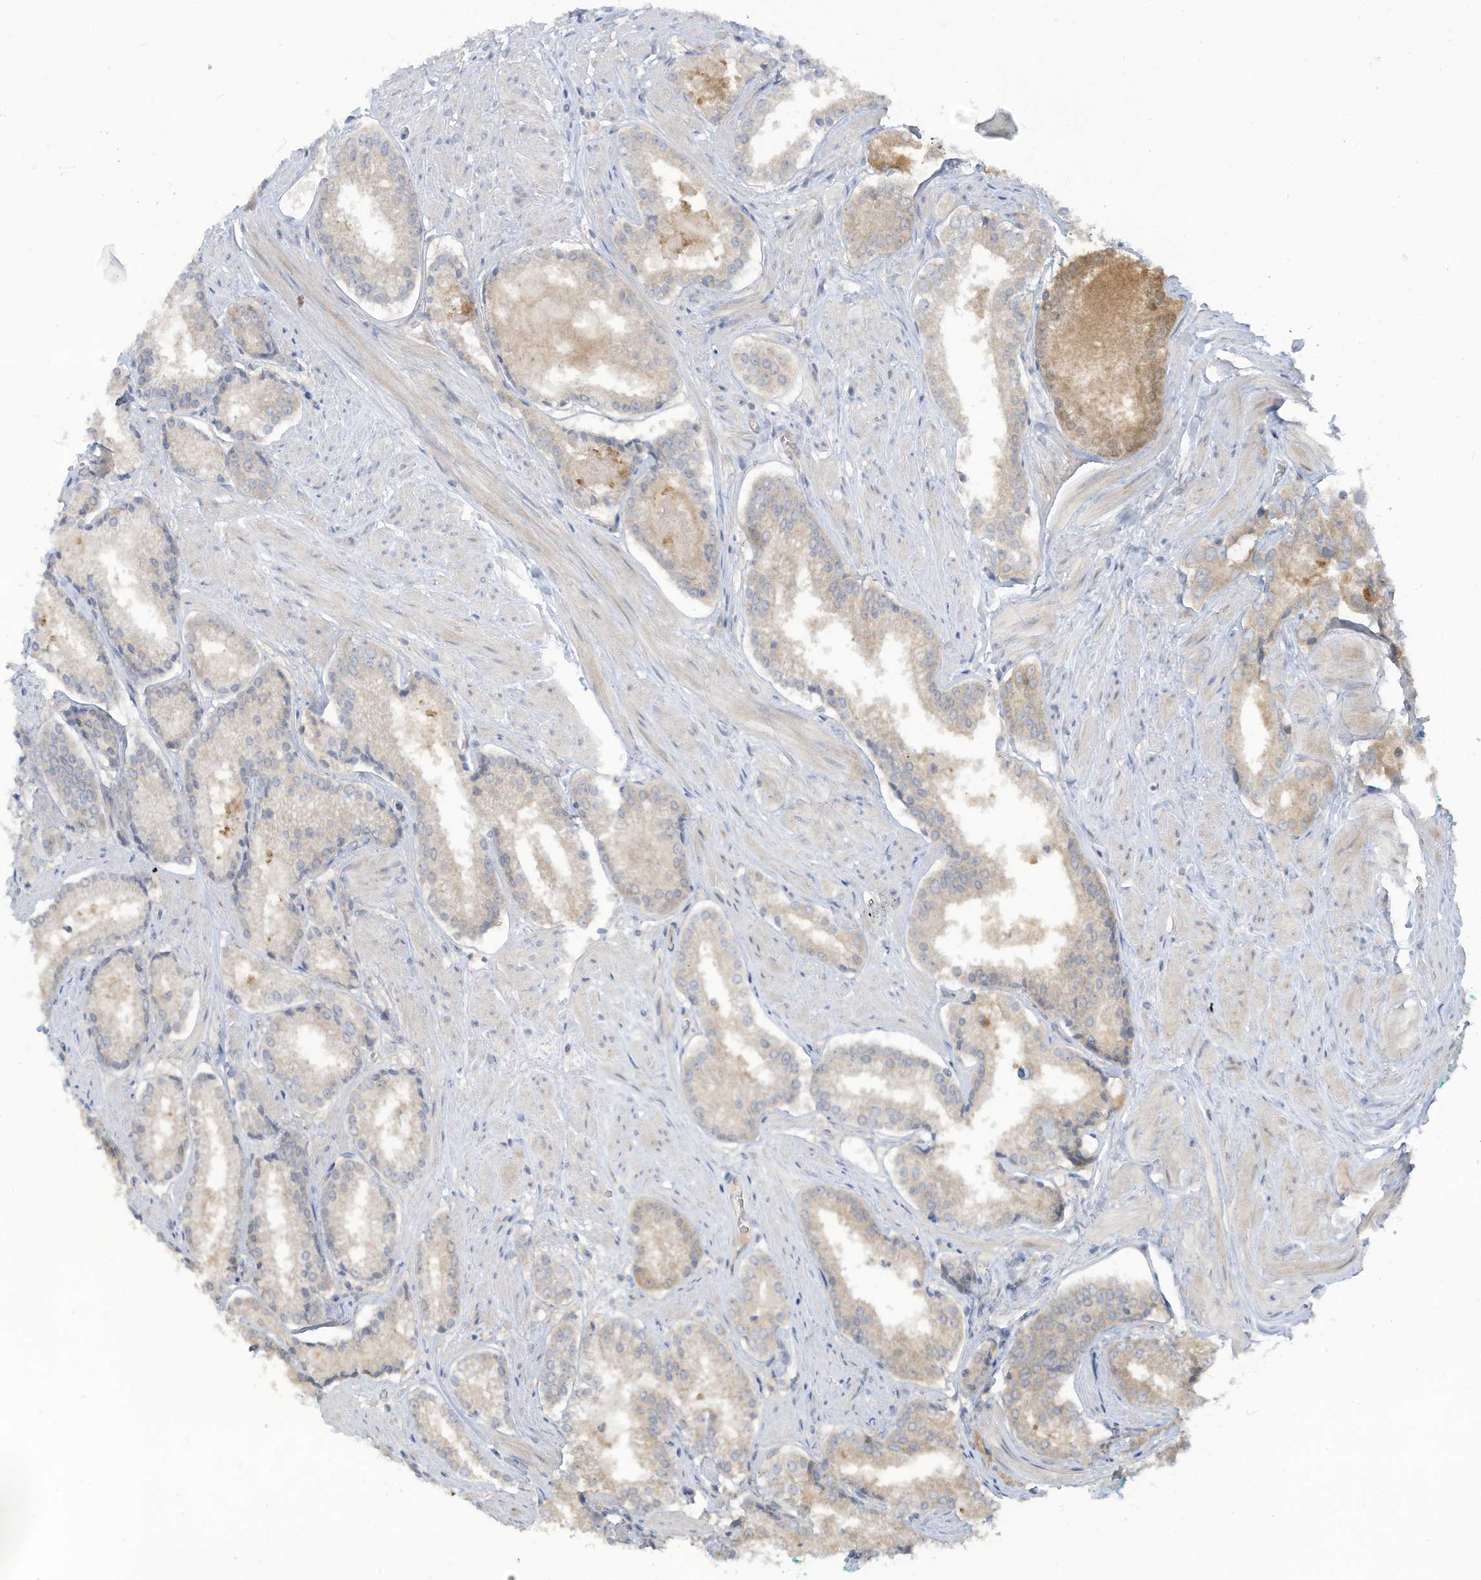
{"staining": {"intensity": "negative", "quantity": "none", "location": "none"}, "tissue": "prostate cancer", "cell_type": "Tumor cells", "image_type": "cancer", "snomed": [{"axis": "morphology", "description": "Adenocarcinoma, Low grade"}, {"axis": "topography", "description": "Prostate"}], "caption": "Protein analysis of prostate adenocarcinoma (low-grade) reveals no significant expression in tumor cells.", "gene": "LRRN2", "patient": {"sex": "male", "age": 54}}